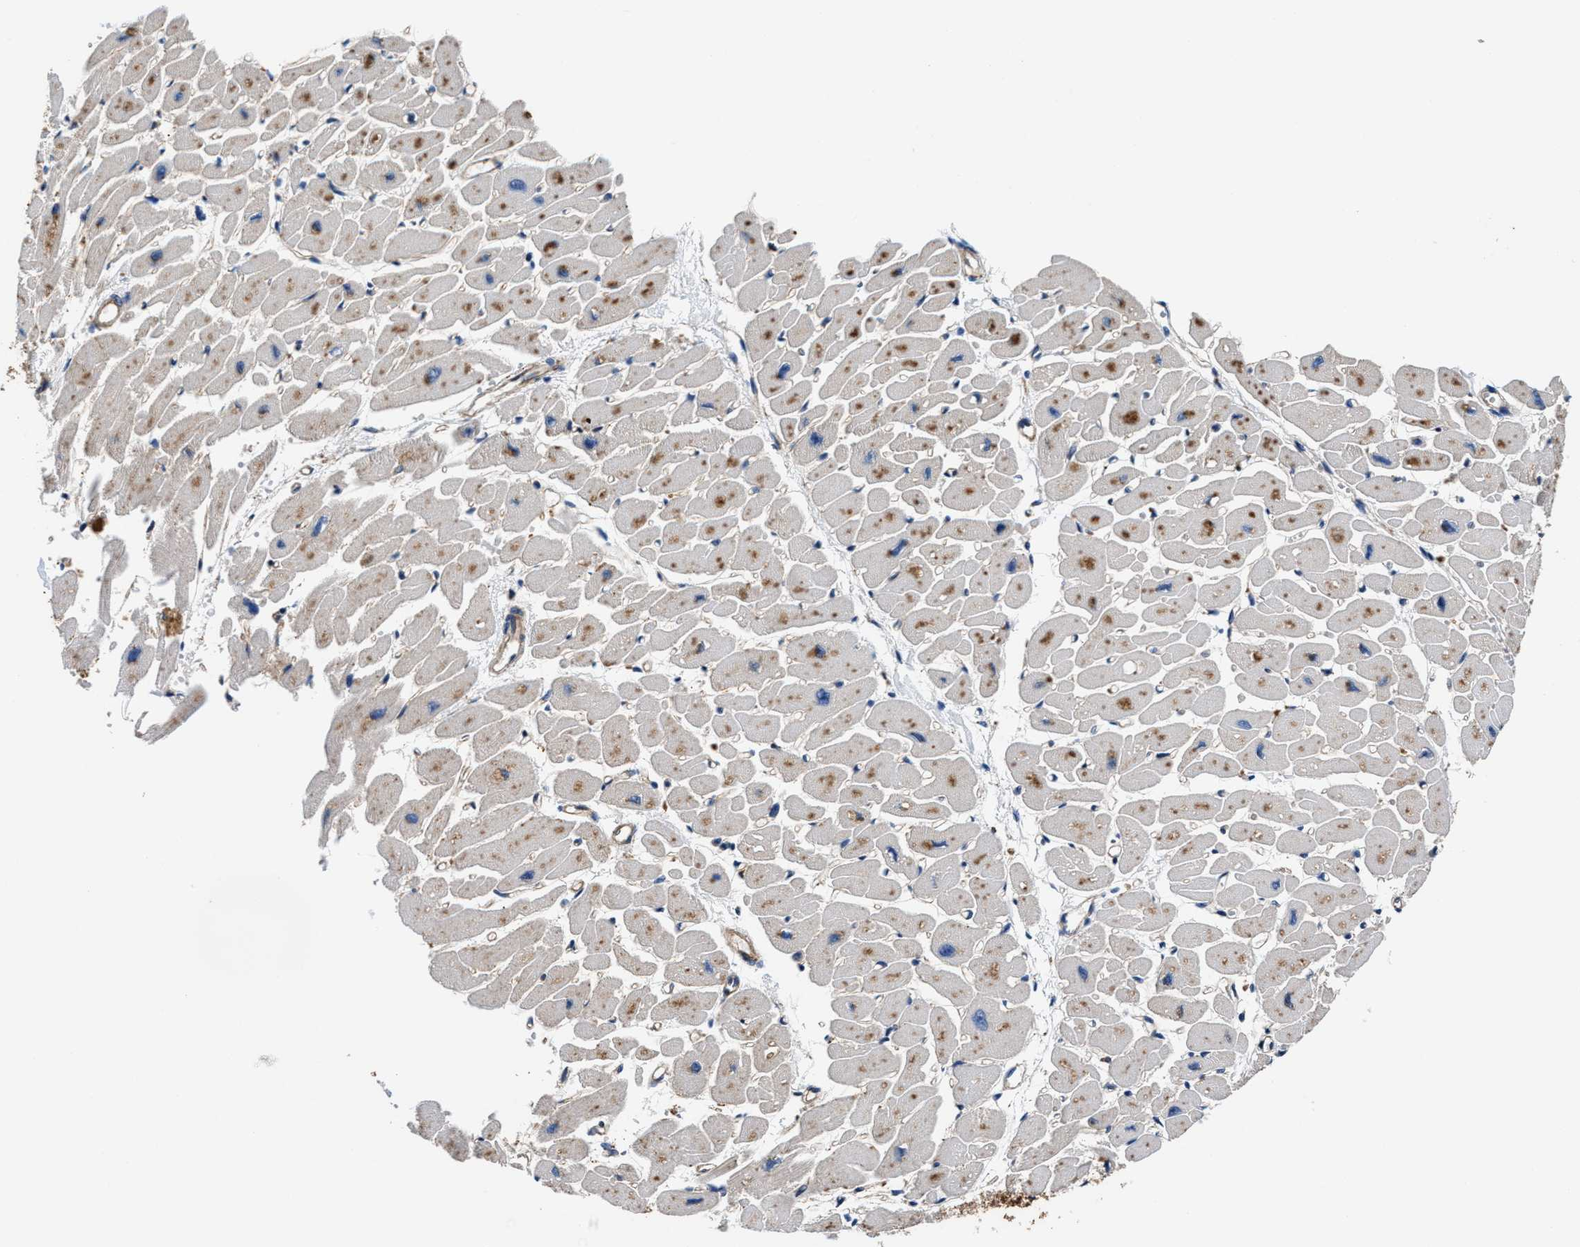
{"staining": {"intensity": "moderate", "quantity": ">75%", "location": "cytoplasmic/membranous"}, "tissue": "heart muscle", "cell_type": "Cardiomyocytes", "image_type": "normal", "snomed": [{"axis": "morphology", "description": "Normal tissue, NOS"}, {"axis": "topography", "description": "Heart"}], "caption": "Cardiomyocytes display medium levels of moderate cytoplasmic/membranous positivity in about >75% of cells in unremarkable human heart muscle.", "gene": "PPP1R9B", "patient": {"sex": "female", "age": 54}}